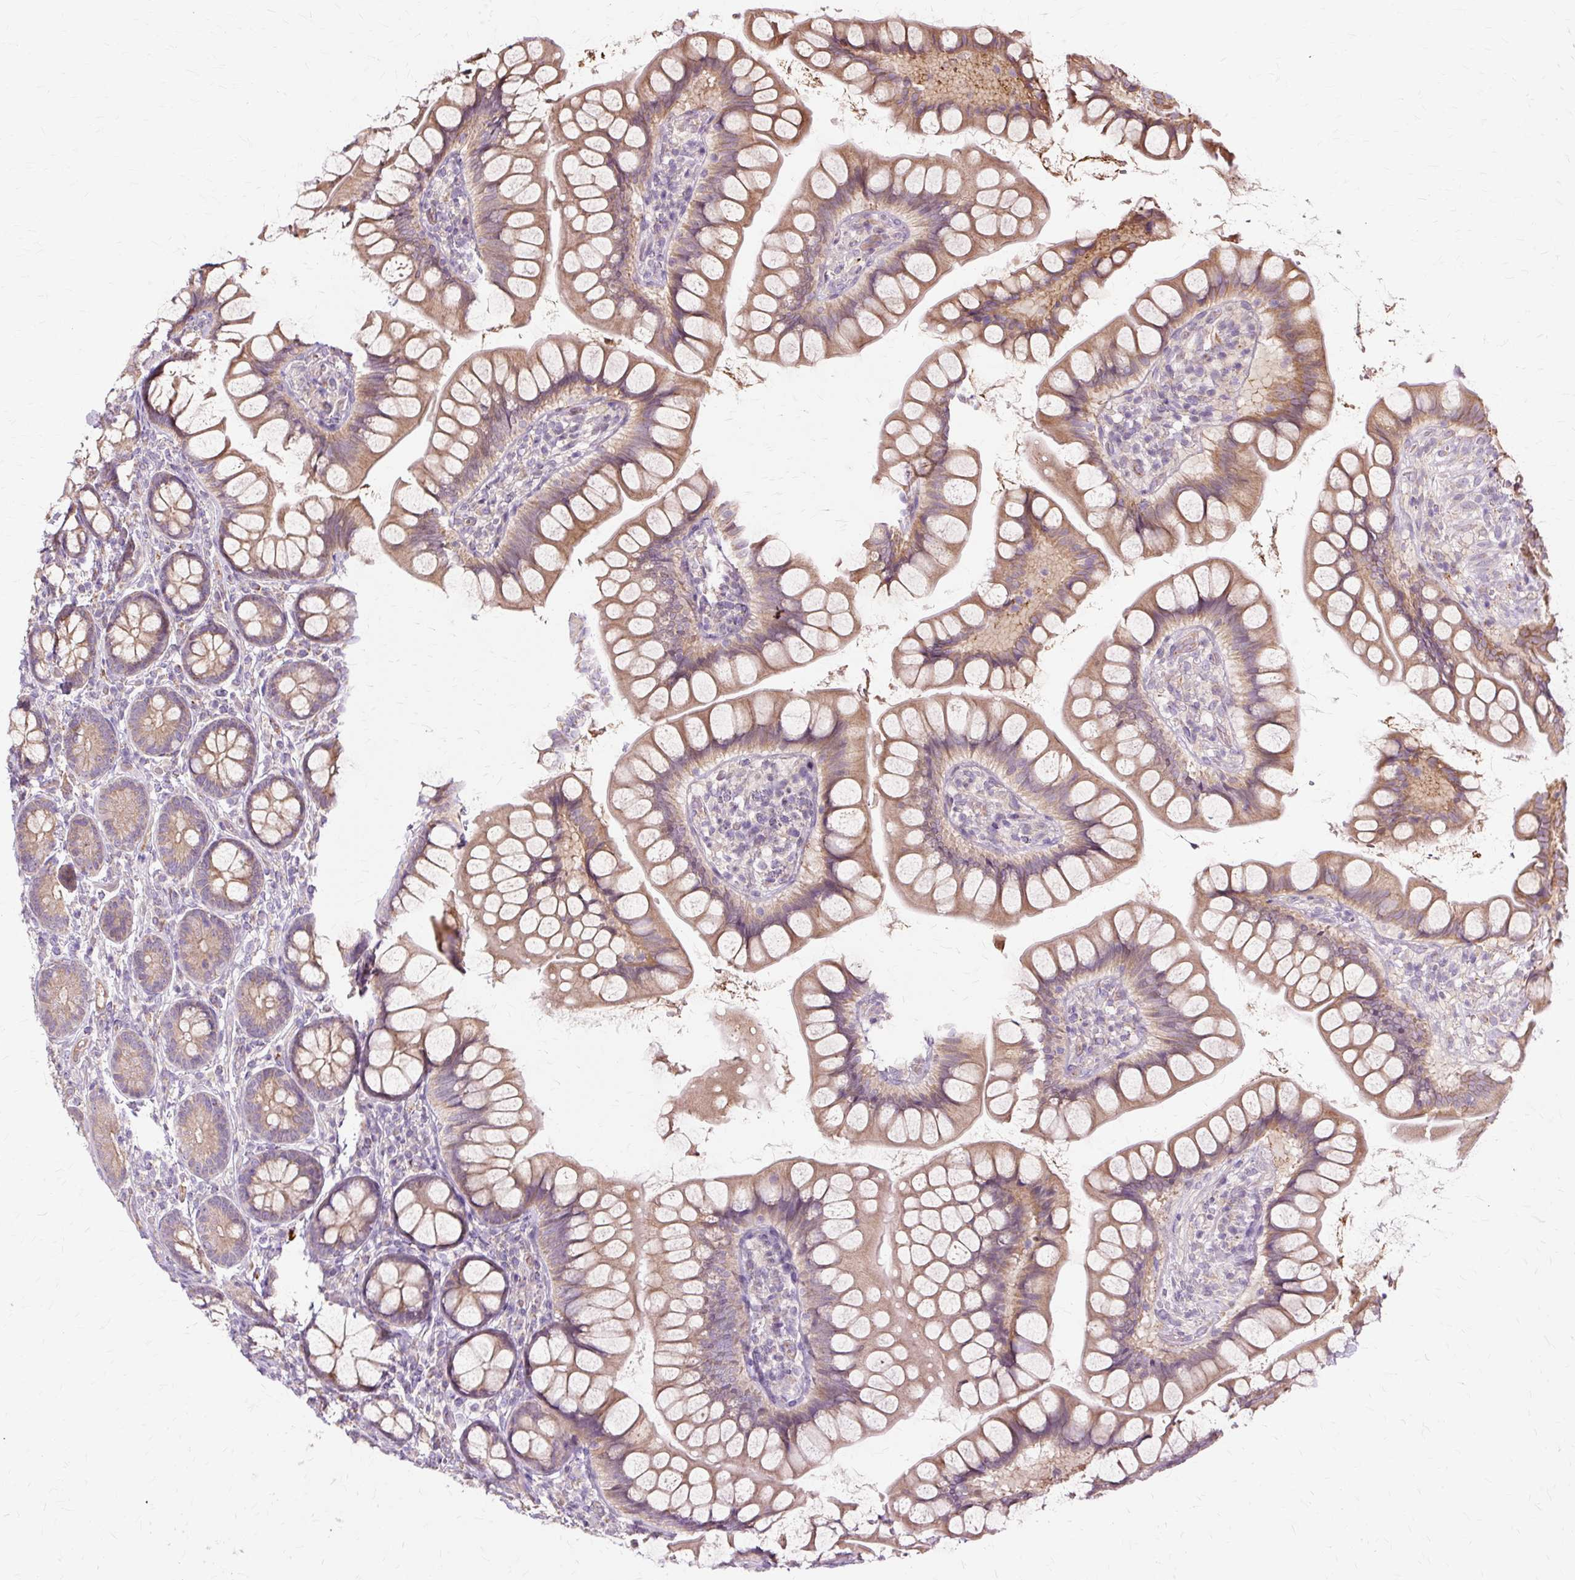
{"staining": {"intensity": "moderate", "quantity": ">75%", "location": "cytoplasmic/membranous"}, "tissue": "small intestine", "cell_type": "Glandular cells", "image_type": "normal", "snomed": [{"axis": "morphology", "description": "Normal tissue, NOS"}, {"axis": "topography", "description": "Small intestine"}], "caption": "Small intestine stained with IHC demonstrates moderate cytoplasmic/membranous staining in about >75% of glandular cells. (brown staining indicates protein expression, while blue staining denotes nuclei).", "gene": "PDZD2", "patient": {"sex": "male", "age": 70}}